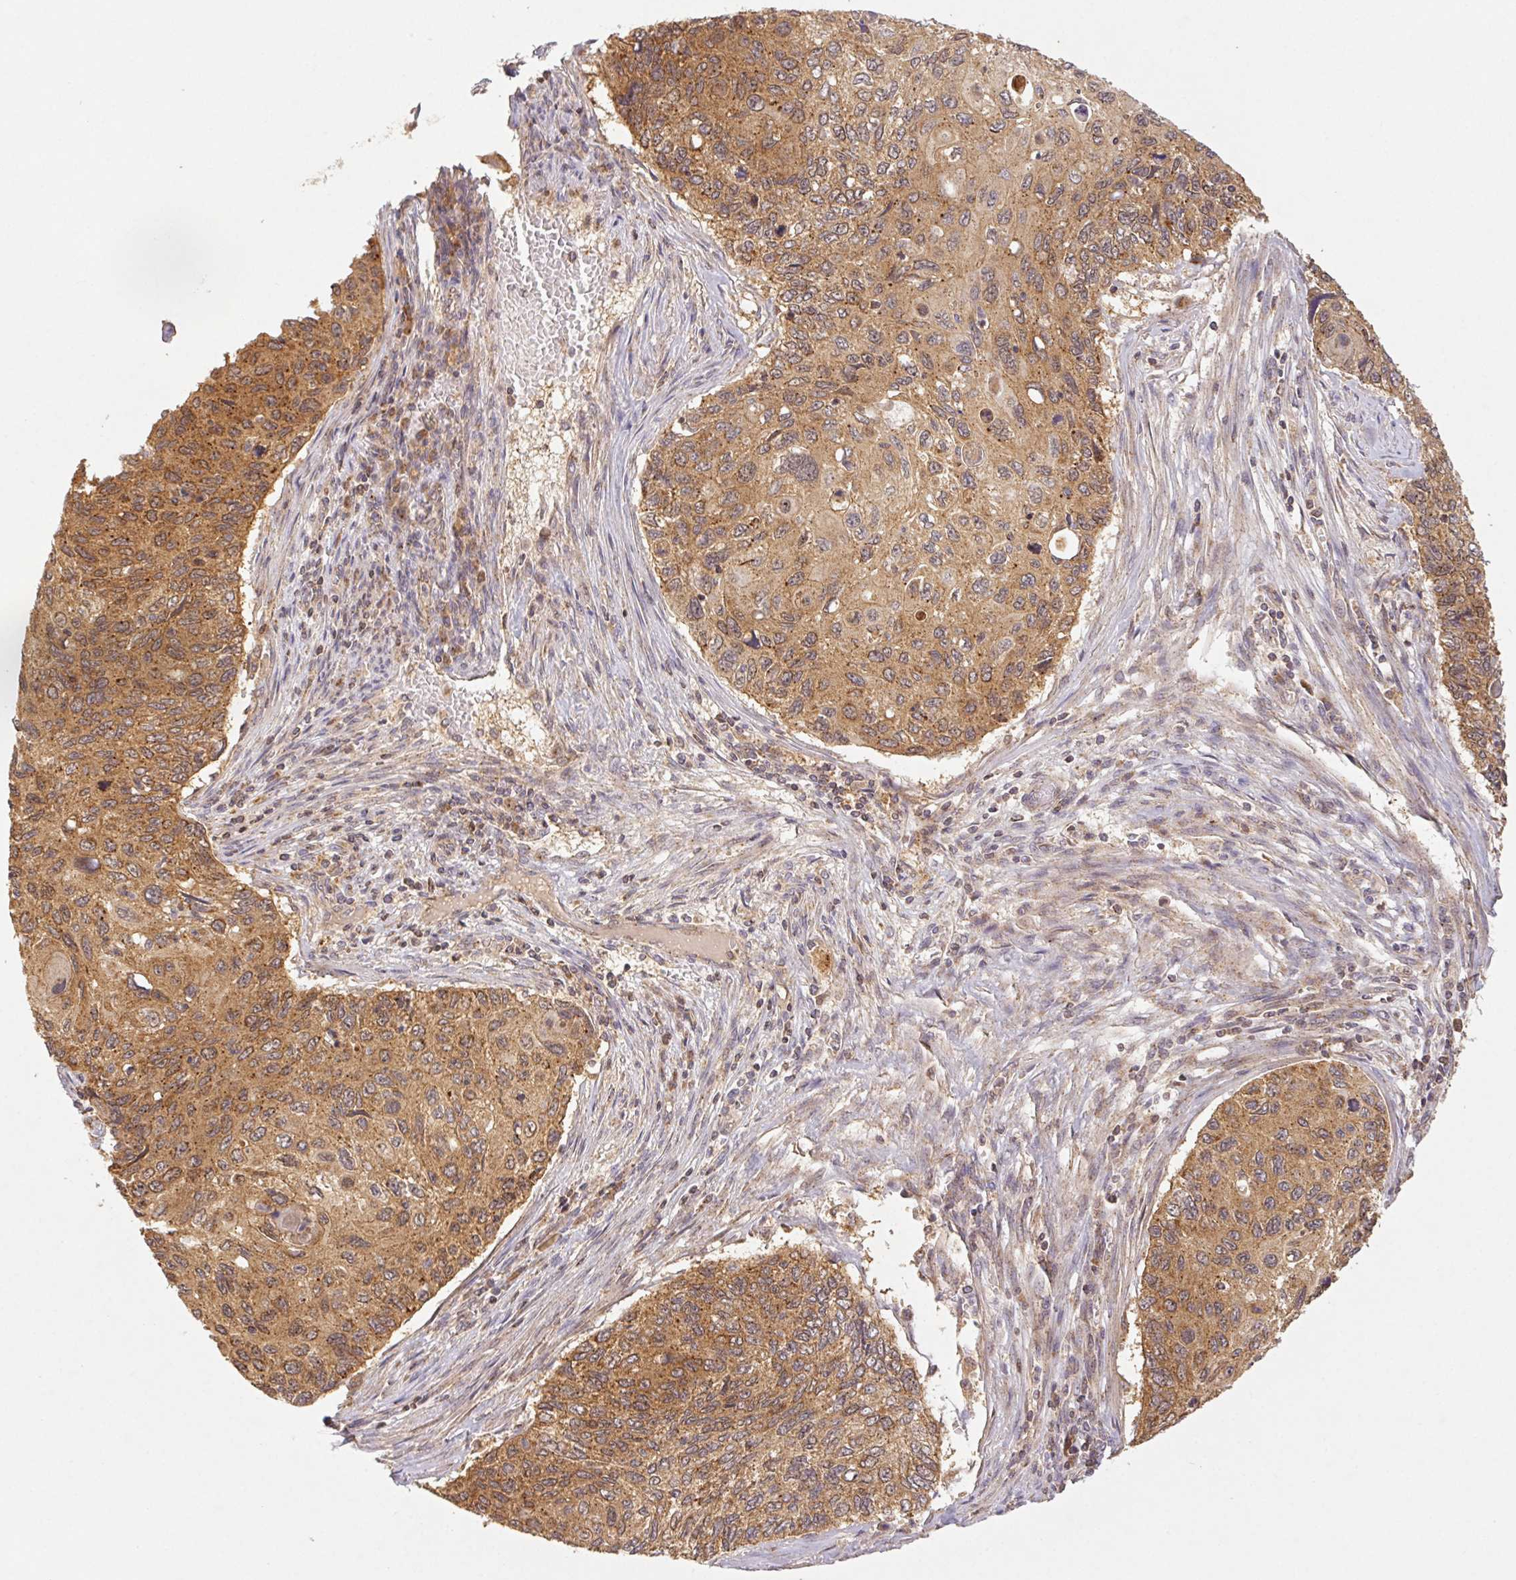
{"staining": {"intensity": "moderate", "quantity": ">75%", "location": "cytoplasmic/membranous"}, "tissue": "cervical cancer", "cell_type": "Tumor cells", "image_type": "cancer", "snomed": [{"axis": "morphology", "description": "Squamous cell carcinoma, NOS"}, {"axis": "topography", "description": "Cervix"}], "caption": "Tumor cells display medium levels of moderate cytoplasmic/membranous staining in approximately >75% of cells in human cervical cancer (squamous cell carcinoma).", "gene": "MTHFD1", "patient": {"sex": "female", "age": 70}}